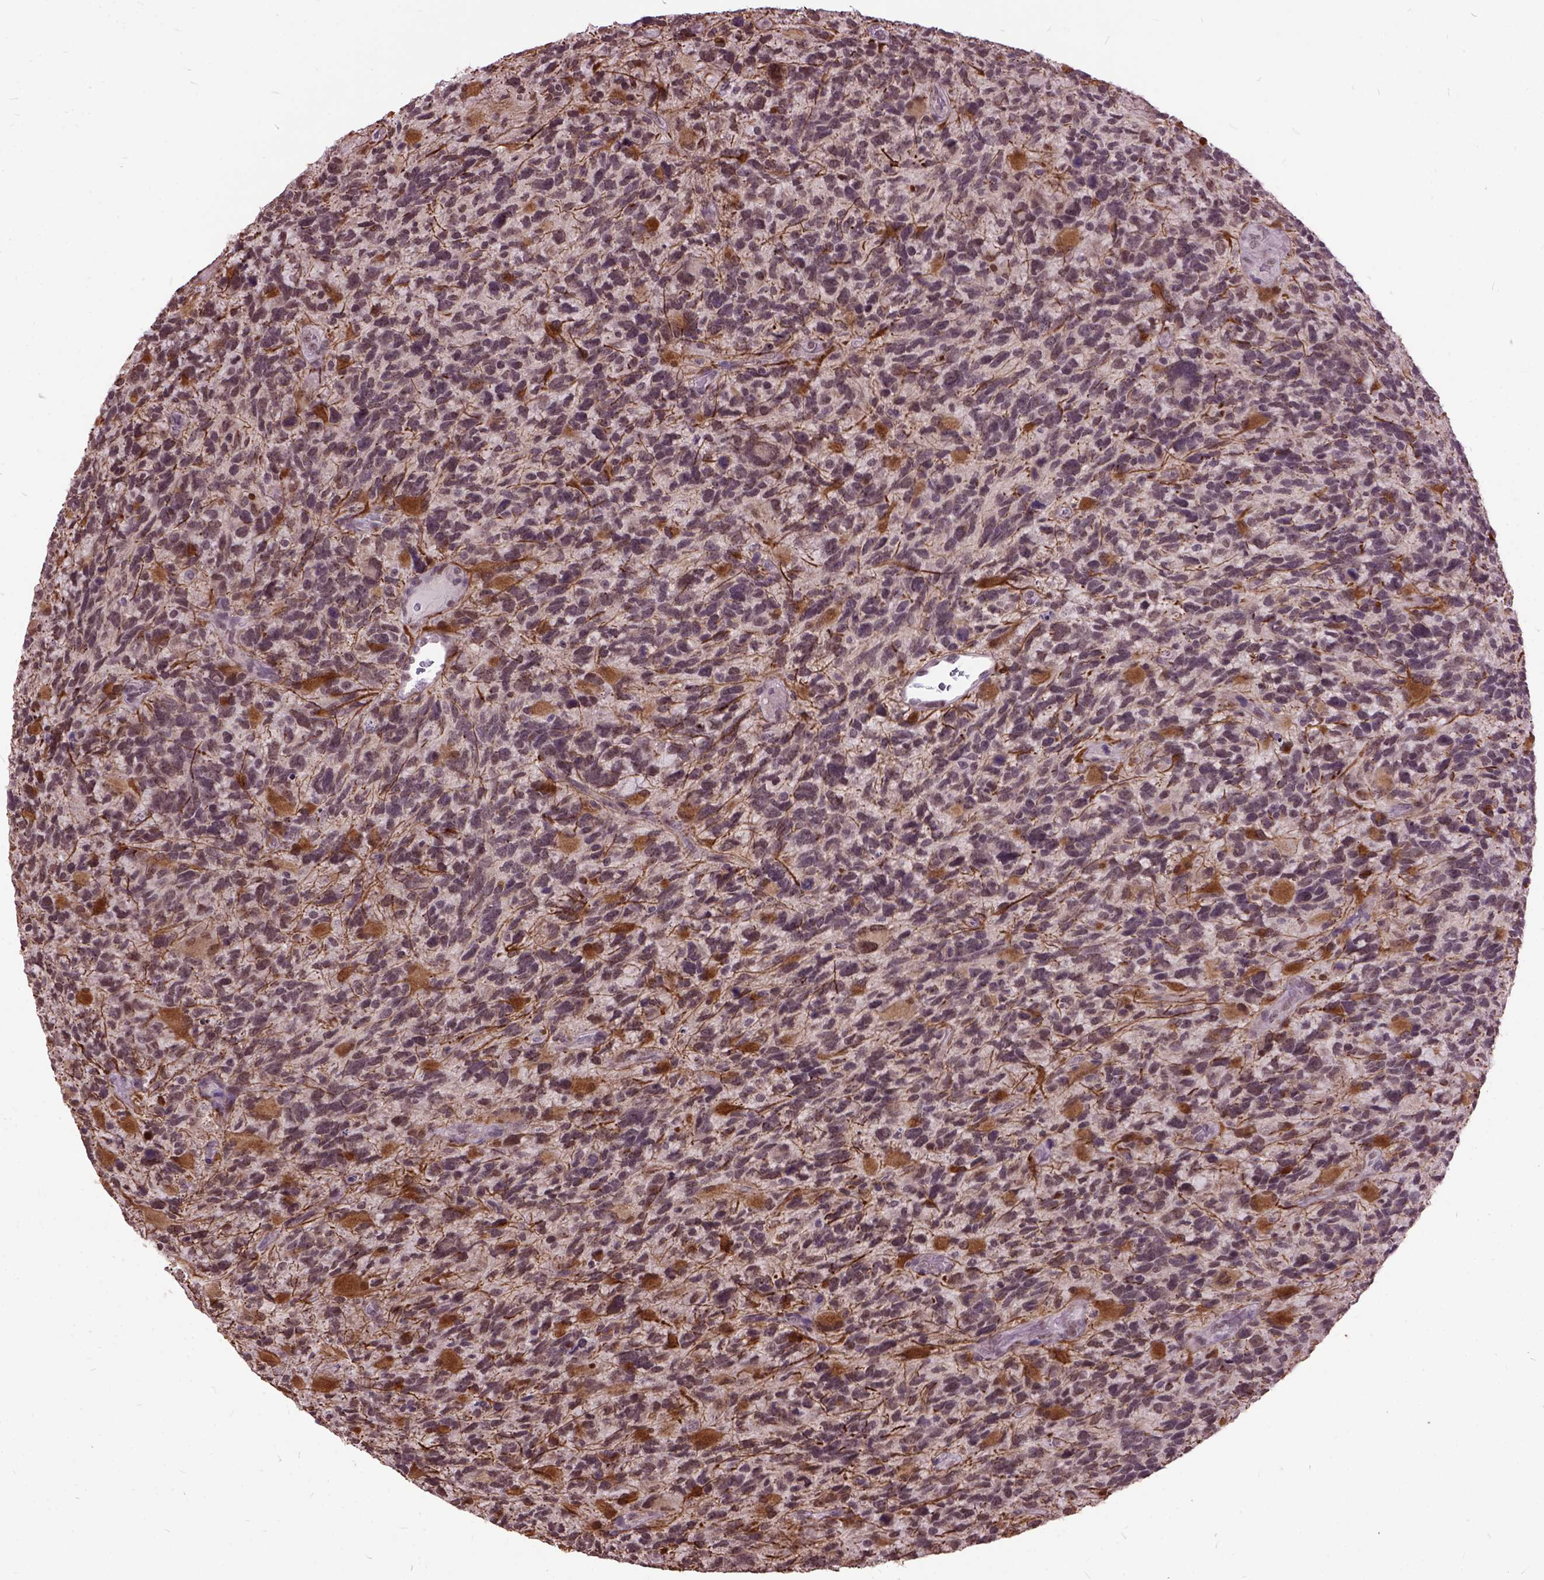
{"staining": {"intensity": "negative", "quantity": "none", "location": "none"}, "tissue": "glioma", "cell_type": "Tumor cells", "image_type": "cancer", "snomed": [{"axis": "morphology", "description": "Glioma, malignant, High grade"}, {"axis": "topography", "description": "Brain"}], "caption": "A high-resolution micrograph shows immunohistochemistry (IHC) staining of glioma, which shows no significant expression in tumor cells.", "gene": "ORC5", "patient": {"sex": "female", "age": 71}}